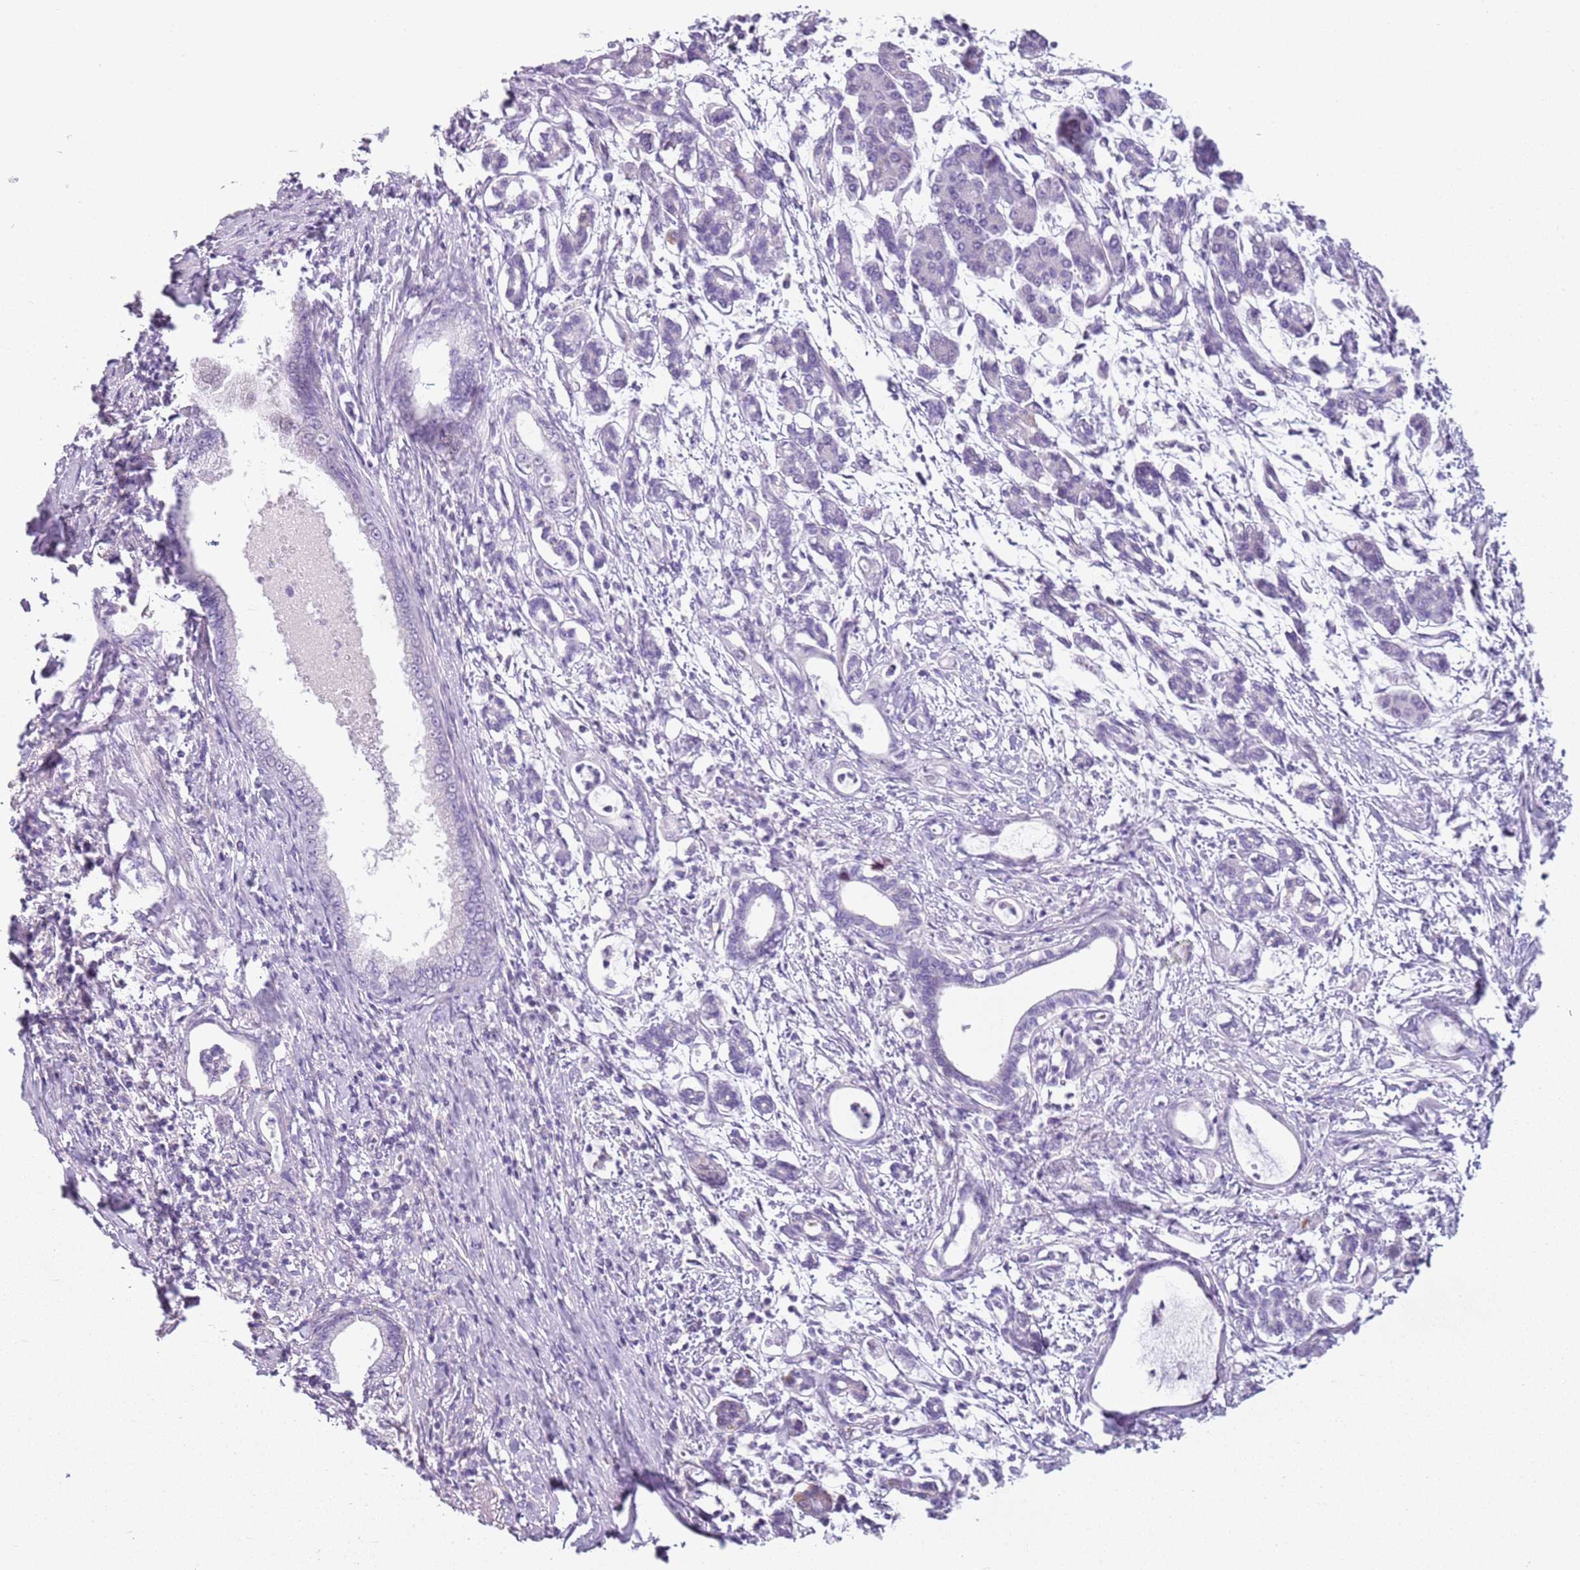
{"staining": {"intensity": "negative", "quantity": "none", "location": "none"}, "tissue": "pancreatic cancer", "cell_type": "Tumor cells", "image_type": "cancer", "snomed": [{"axis": "morphology", "description": "Adenocarcinoma, NOS"}, {"axis": "topography", "description": "Pancreas"}], "caption": "Immunohistochemistry (IHC) micrograph of pancreatic cancer (adenocarcinoma) stained for a protein (brown), which demonstrates no expression in tumor cells.", "gene": "DEFB116", "patient": {"sex": "female", "age": 55}}